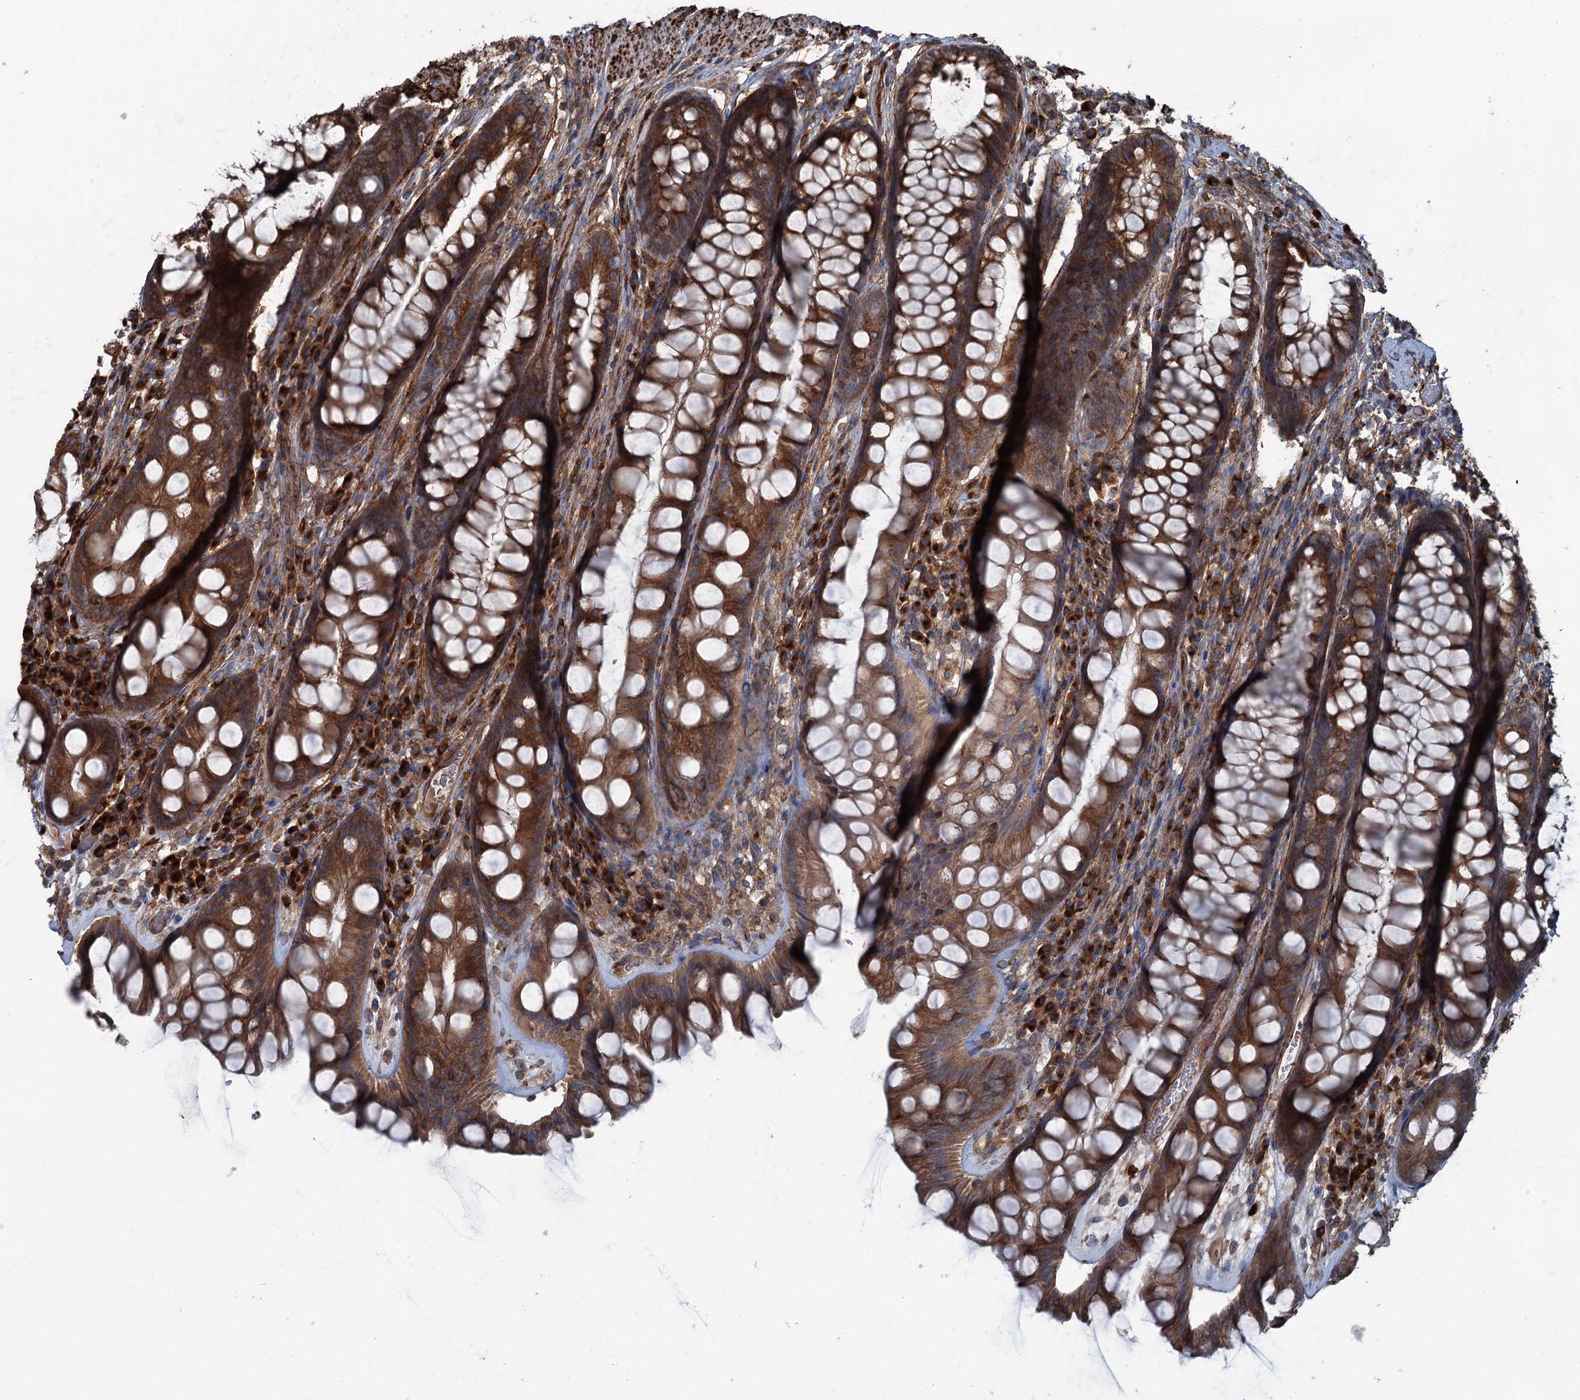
{"staining": {"intensity": "strong", "quantity": ">75%", "location": "cytoplasmic/membranous"}, "tissue": "rectum", "cell_type": "Glandular cells", "image_type": "normal", "snomed": [{"axis": "morphology", "description": "Normal tissue, NOS"}, {"axis": "topography", "description": "Rectum"}], "caption": "An image of human rectum stained for a protein shows strong cytoplasmic/membranous brown staining in glandular cells.", "gene": "CALCOCO1", "patient": {"sex": "male", "age": 74}}